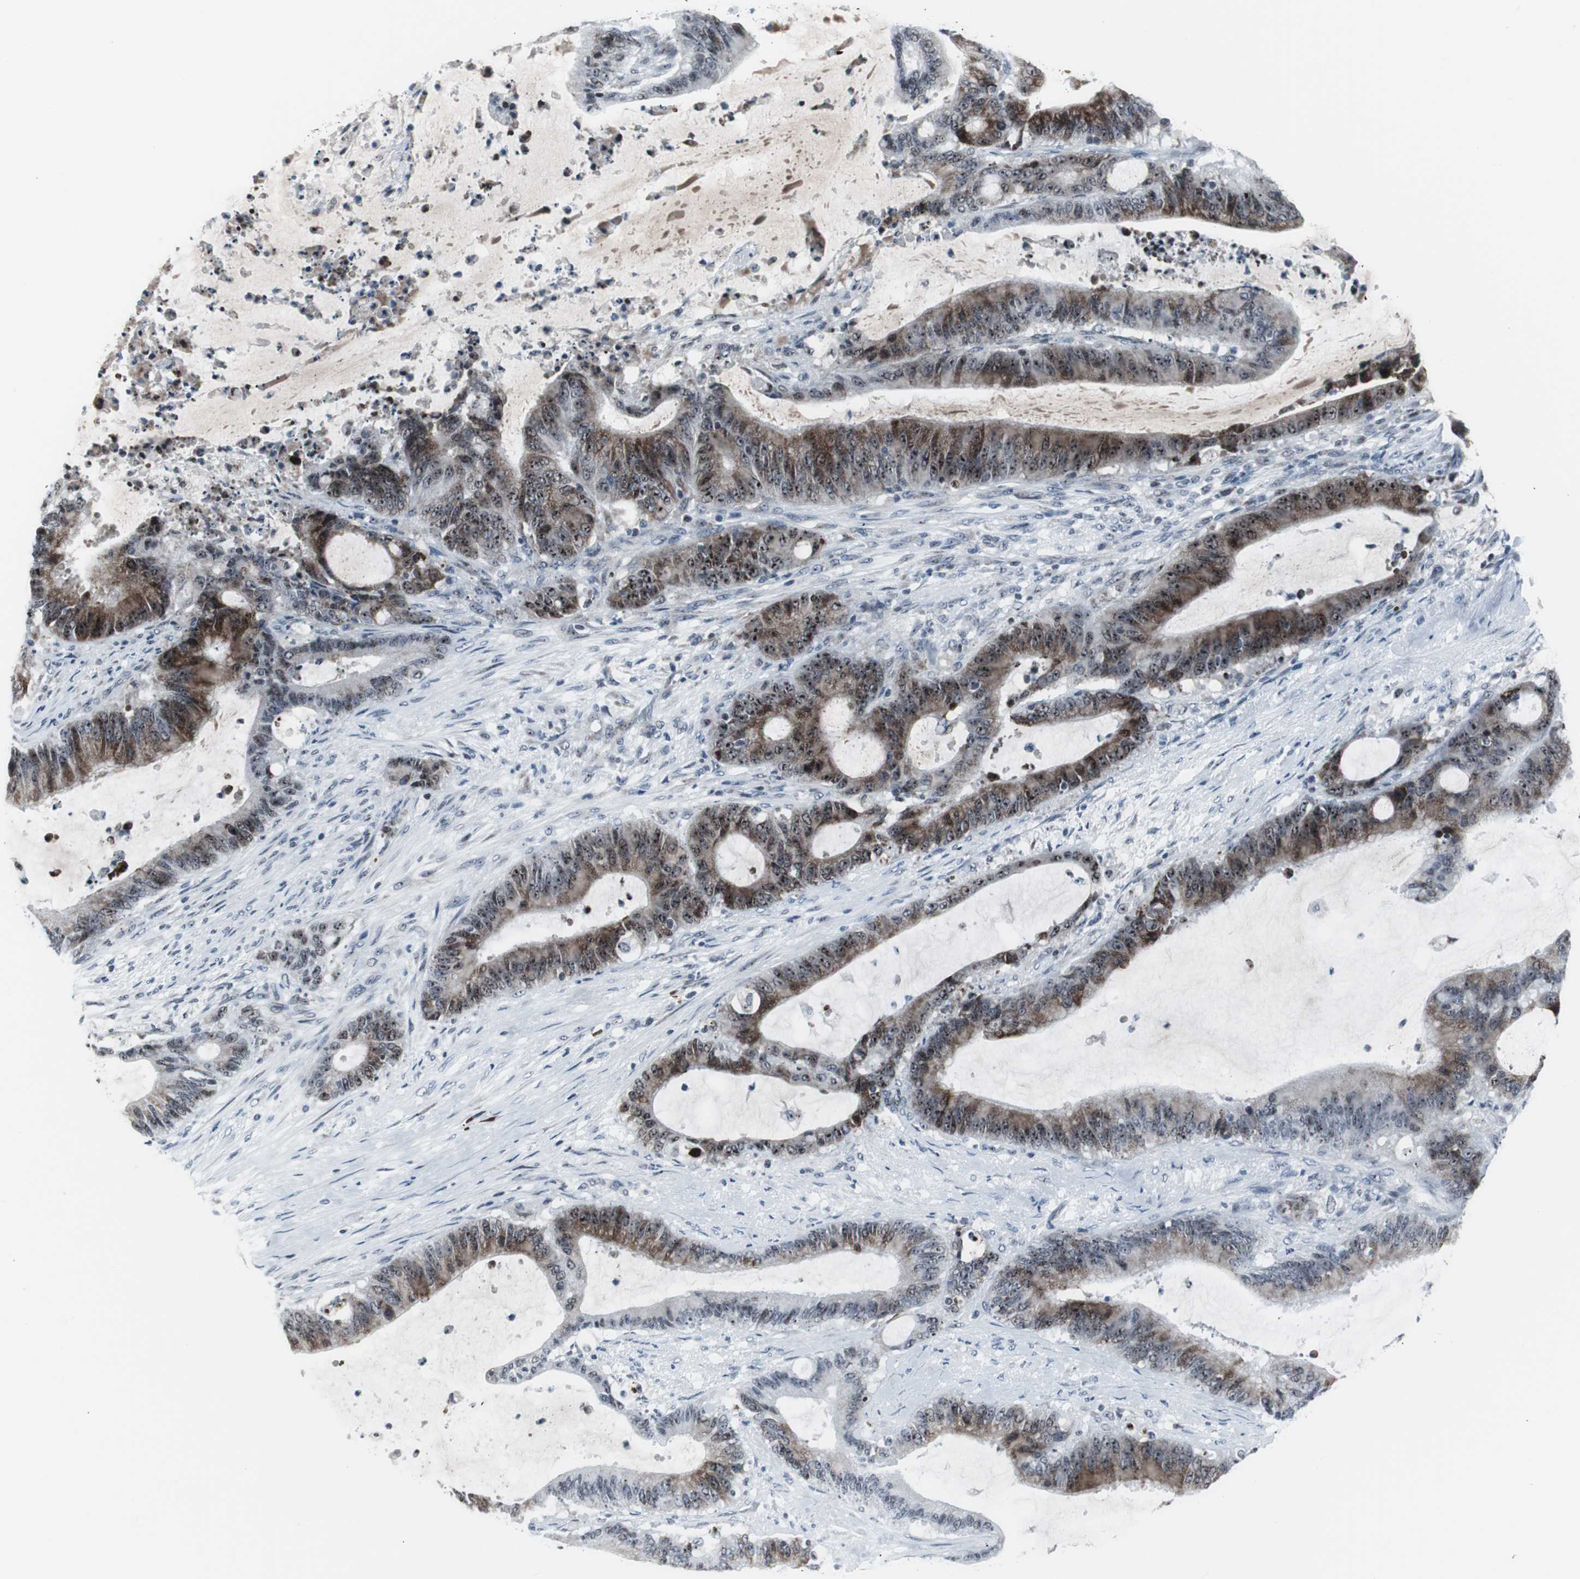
{"staining": {"intensity": "strong", "quantity": "25%-75%", "location": "cytoplasmic/membranous,nuclear"}, "tissue": "liver cancer", "cell_type": "Tumor cells", "image_type": "cancer", "snomed": [{"axis": "morphology", "description": "Cholangiocarcinoma"}, {"axis": "topography", "description": "Liver"}], "caption": "Liver cancer (cholangiocarcinoma) tissue displays strong cytoplasmic/membranous and nuclear staining in about 25%-75% of tumor cells (DAB (3,3'-diaminobenzidine) IHC, brown staining for protein, blue staining for nuclei).", "gene": "DOK1", "patient": {"sex": "female", "age": 73}}